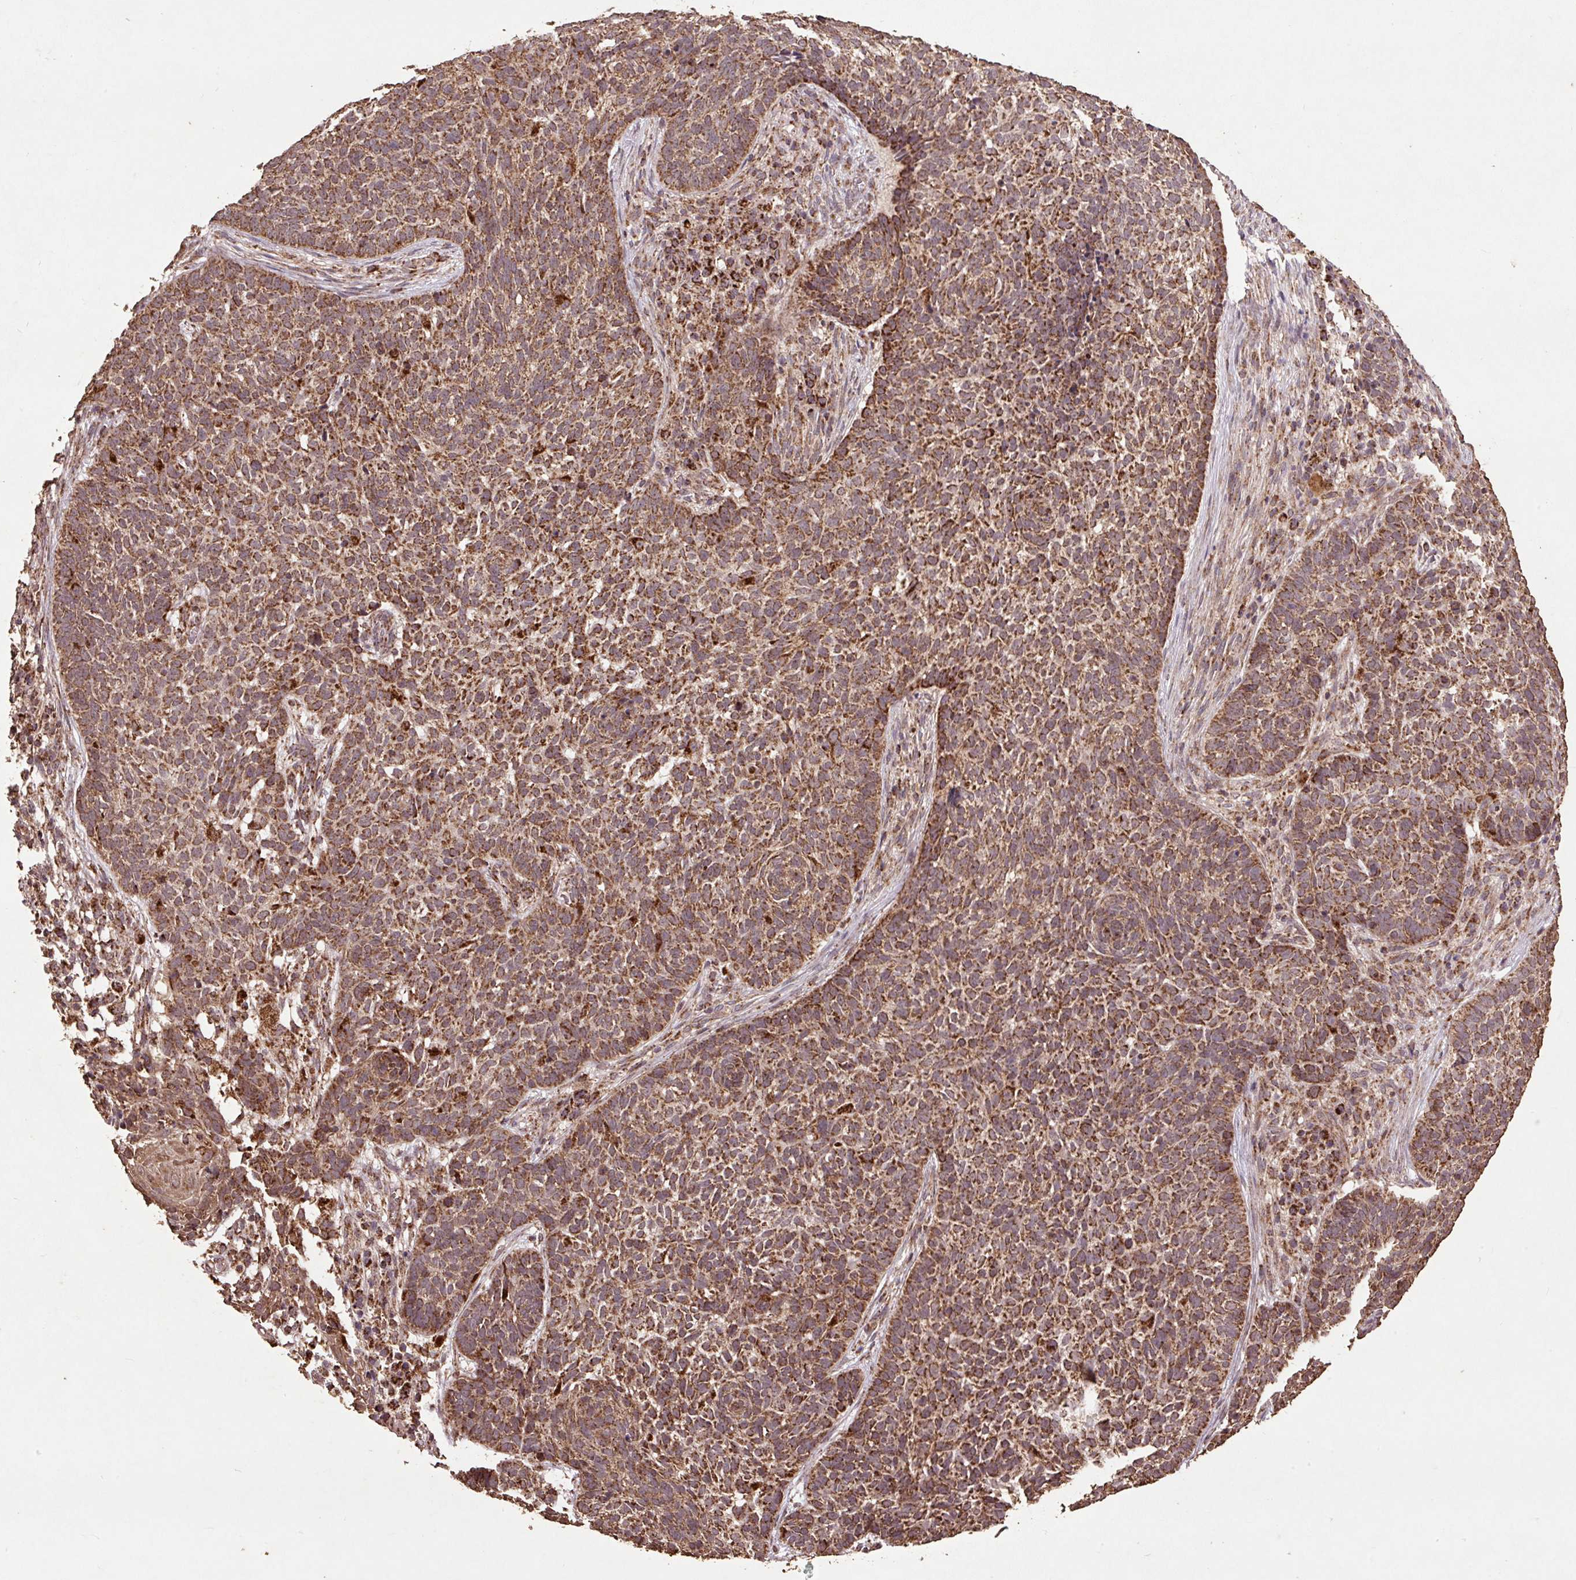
{"staining": {"intensity": "moderate", "quantity": ">75%", "location": "cytoplasmic/membranous"}, "tissue": "skin cancer", "cell_type": "Tumor cells", "image_type": "cancer", "snomed": [{"axis": "morphology", "description": "Basal cell carcinoma"}, {"axis": "topography", "description": "Skin"}], "caption": "Moderate cytoplasmic/membranous protein positivity is present in approximately >75% of tumor cells in skin cancer. The protein of interest is stained brown, and the nuclei are stained in blue (DAB (3,3'-diaminobenzidine) IHC with brightfield microscopy, high magnification).", "gene": "ATP5F1A", "patient": {"sex": "male", "age": 85}}